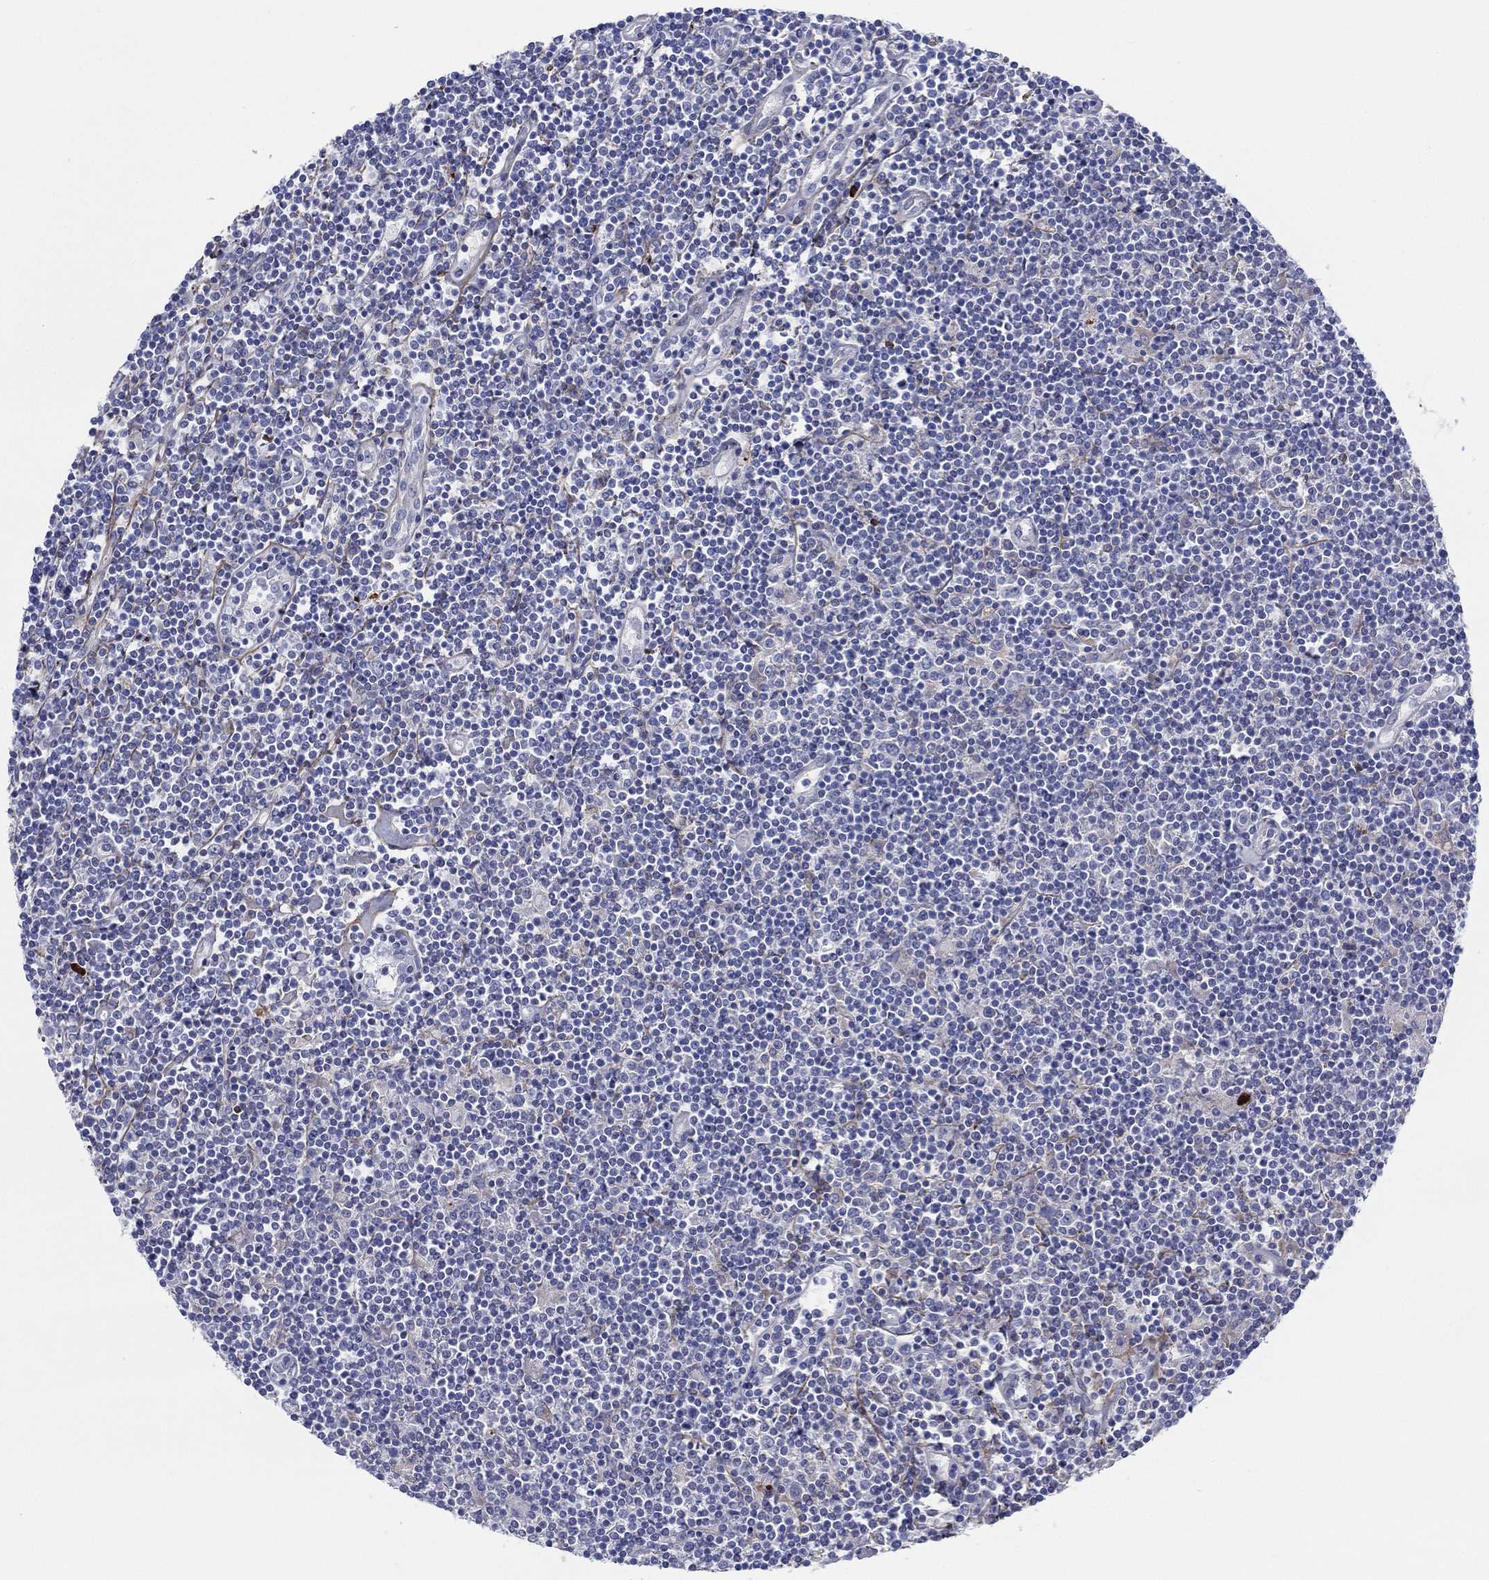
{"staining": {"intensity": "negative", "quantity": "none", "location": "none"}, "tissue": "lymphoma", "cell_type": "Tumor cells", "image_type": "cancer", "snomed": [{"axis": "morphology", "description": "Hodgkin's disease, NOS"}, {"axis": "topography", "description": "Lymph node"}], "caption": "A histopathology image of human lymphoma is negative for staining in tumor cells.", "gene": "HAPLN4", "patient": {"sex": "male", "age": 40}}